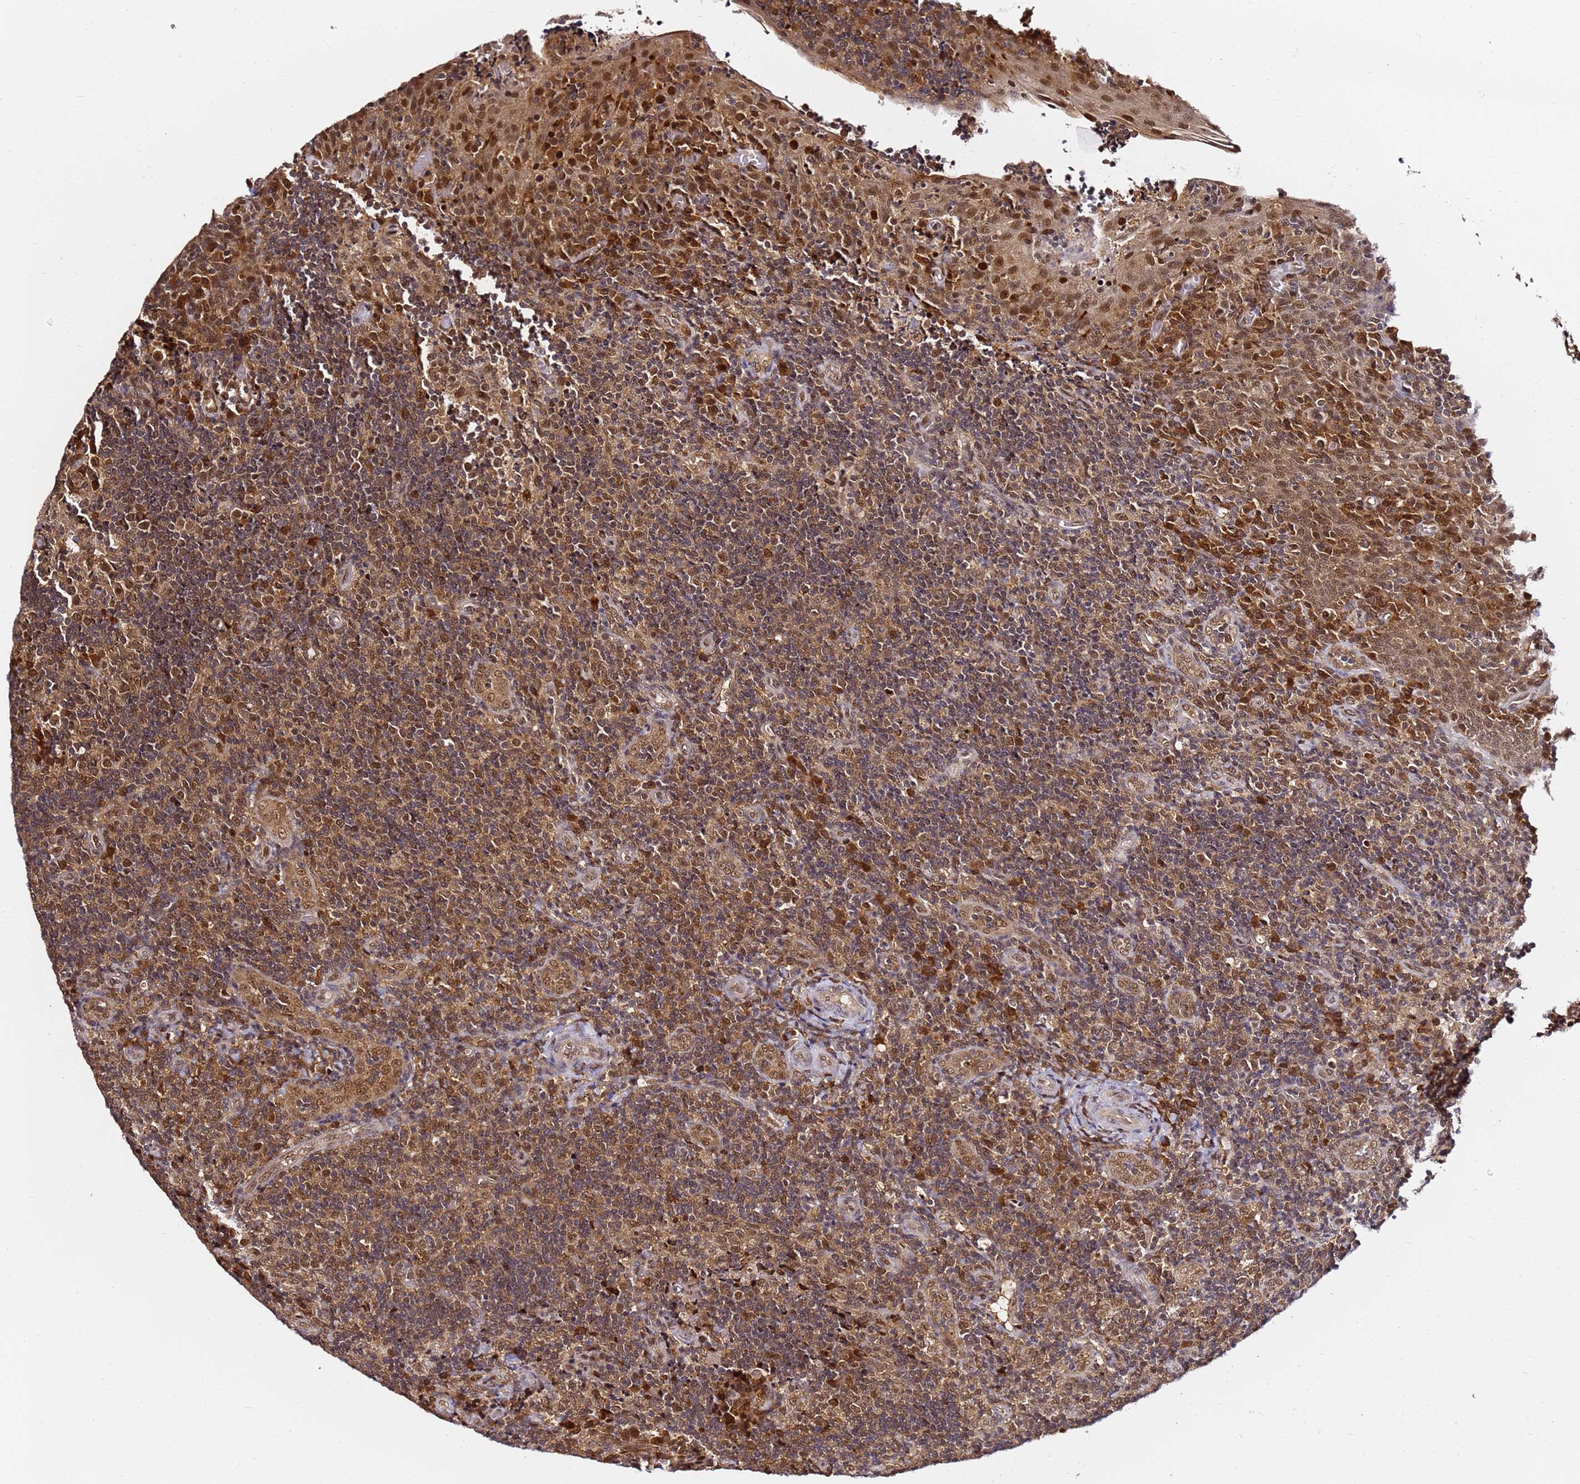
{"staining": {"intensity": "moderate", "quantity": ">75%", "location": "cytoplasmic/membranous,nuclear"}, "tissue": "tonsil", "cell_type": "Germinal center cells", "image_type": "normal", "snomed": [{"axis": "morphology", "description": "Normal tissue, NOS"}, {"axis": "topography", "description": "Tonsil"}], "caption": "Immunohistochemical staining of normal tonsil shows >75% levels of moderate cytoplasmic/membranous,nuclear protein positivity in approximately >75% of germinal center cells.", "gene": "RGS18", "patient": {"sex": "male", "age": 17}}